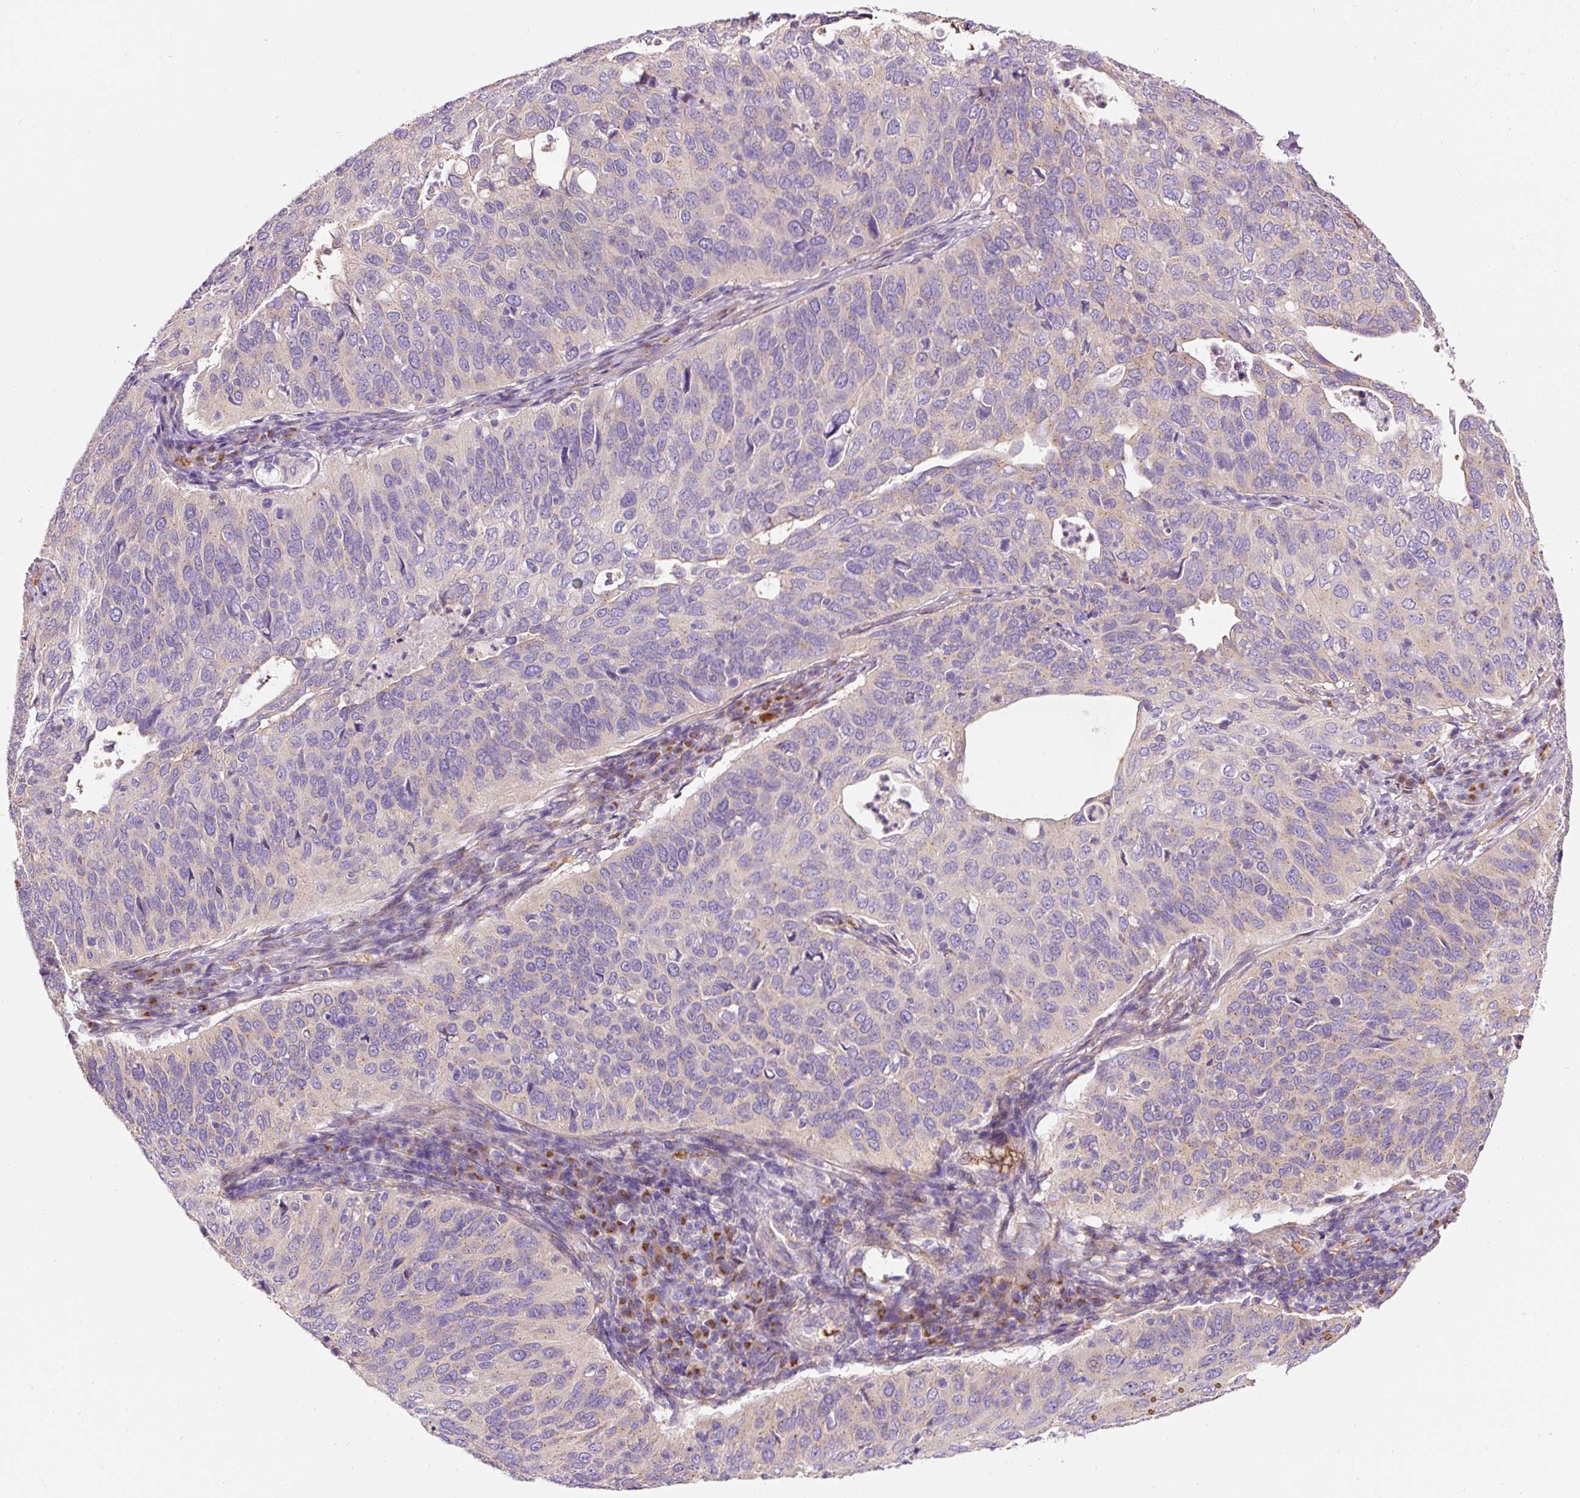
{"staining": {"intensity": "negative", "quantity": "none", "location": "none"}, "tissue": "cervical cancer", "cell_type": "Tumor cells", "image_type": "cancer", "snomed": [{"axis": "morphology", "description": "Squamous cell carcinoma, NOS"}, {"axis": "topography", "description": "Cervix"}], "caption": "Immunohistochemistry histopathology image of human squamous cell carcinoma (cervical) stained for a protein (brown), which shows no positivity in tumor cells.", "gene": "PRRC2A", "patient": {"sex": "female", "age": 36}}